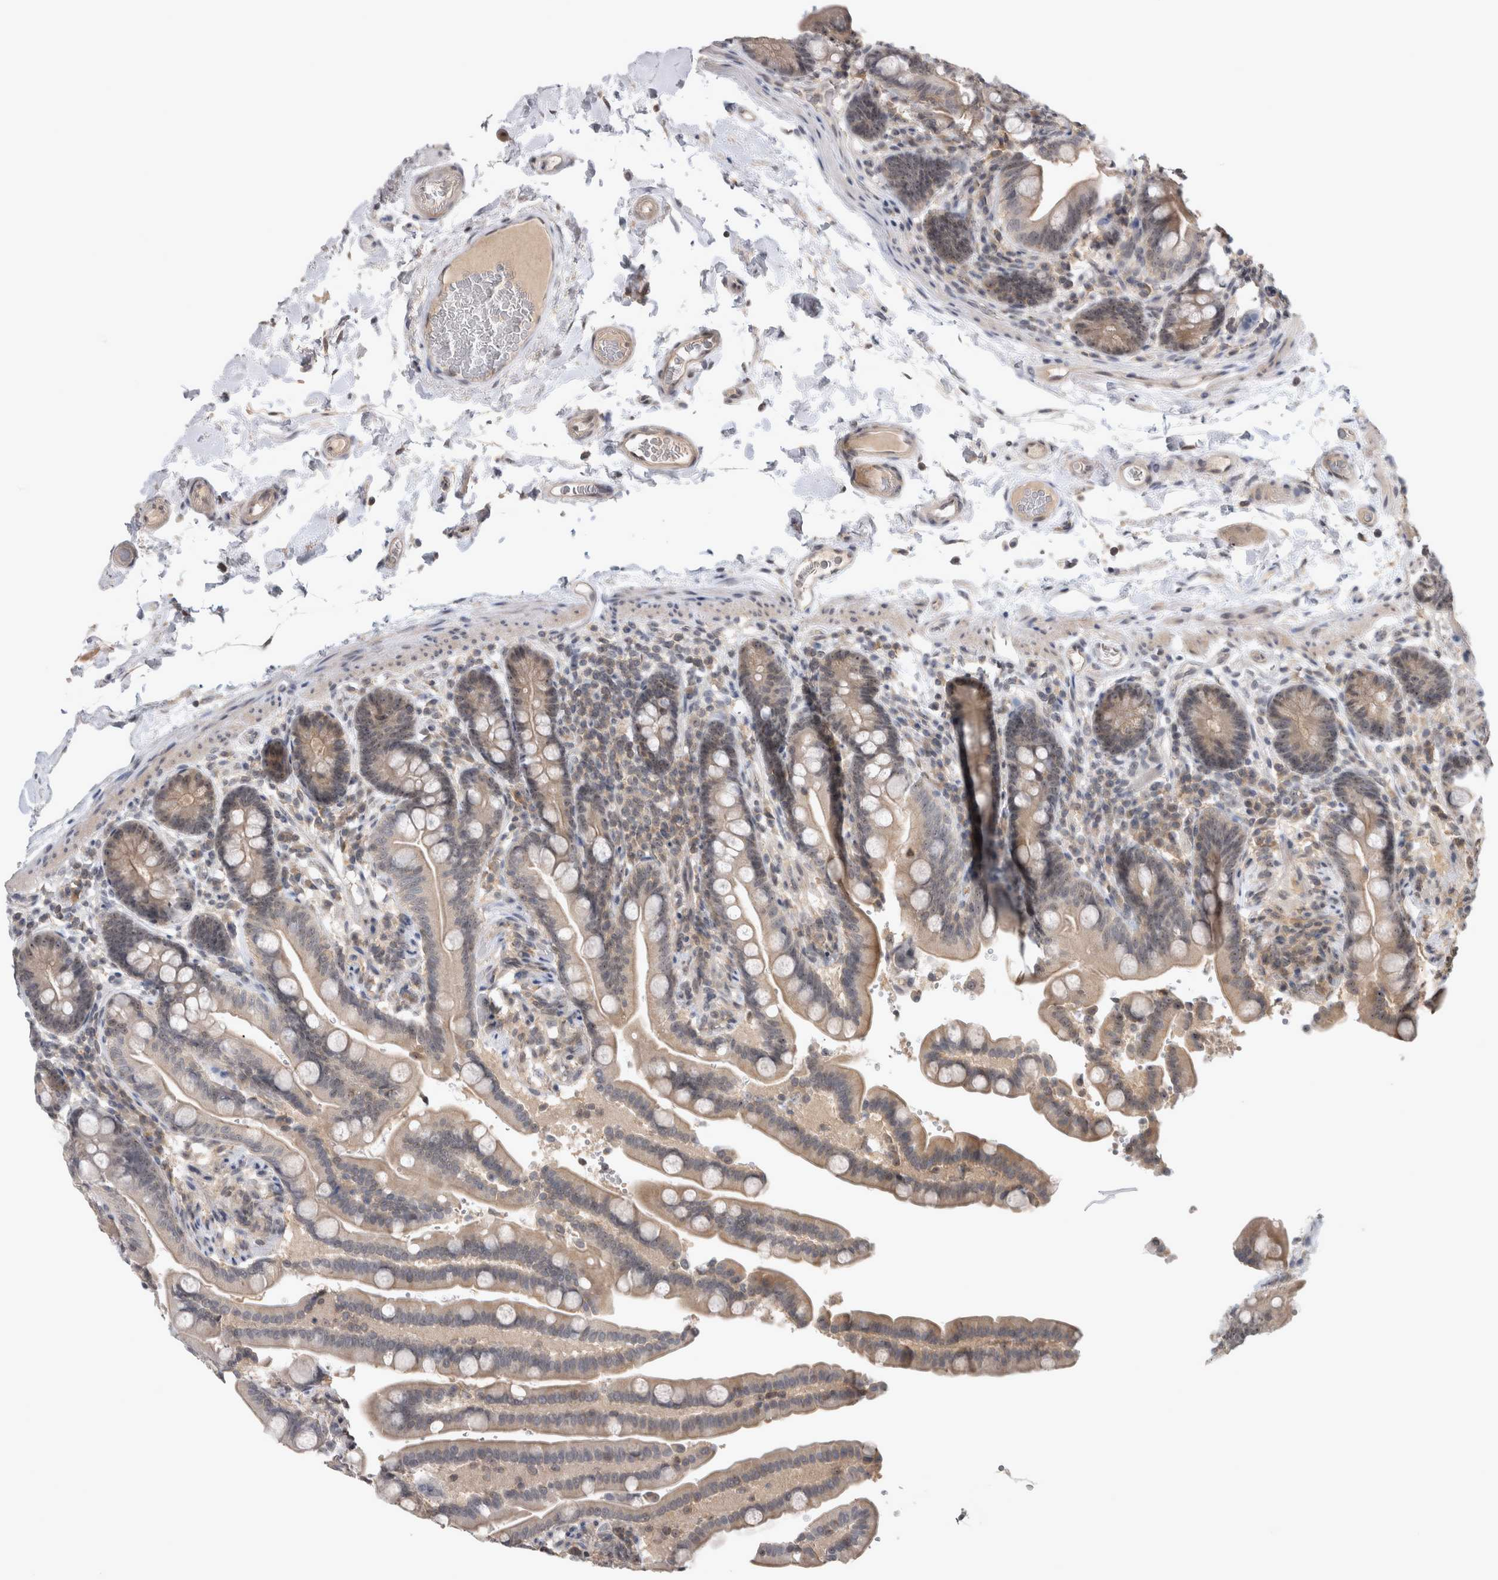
{"staining": {"intensity": "weak", "quantity": ">75%", "location": "nuclear"}, "tissue": "colon", "cell_type": "Endothelial cells", "image_type": "normal", "snomed": [{"axis": "morphology", "description": "Normal tissue, NOS"}, {"axis": "topography", "description": "Smooth muscle"}, {"axis": "topography", "description": "Colon"}], "caption": "An immunohistochemistry micrograph of normal tissue is shown. Protein staining in brown highlights weak nuclear positivity in colon within endothelial cells.", "gene": "RBM28", "patient": {"sex": "male", "age": 73}}